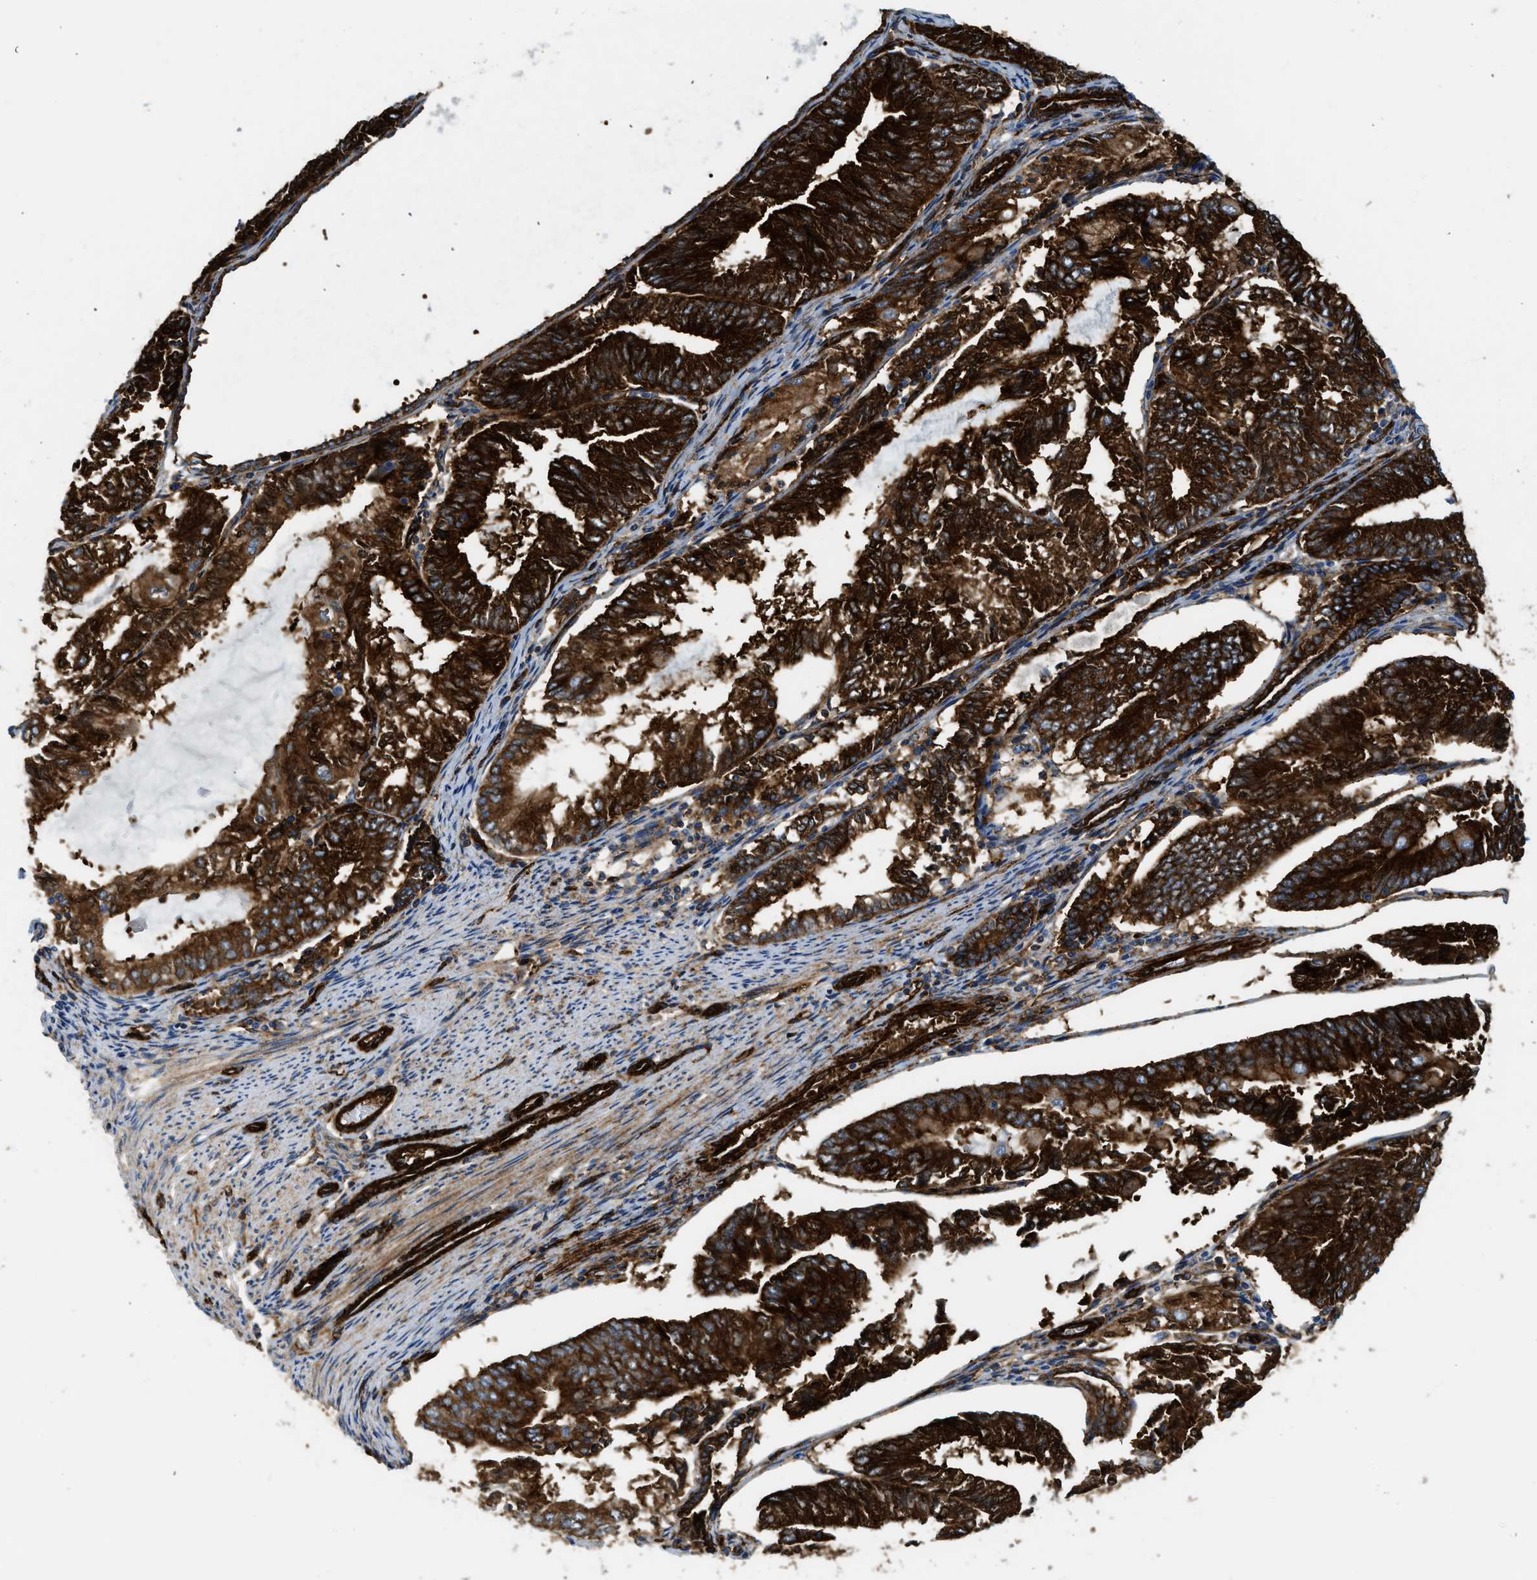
{"staining": {"intensity": "strong", "quantity": ">75%", "location": "cytoplasmic/membranous"}, "tissue": "endometrial cancer", "cell_type": "Tumor cells", "image_type": "cancer", "snomed": [{"axis": "morphology", "description": "Adenocarcinoma, NOS"}, {"axis": "topography", "description": "Endometrium"}], "caption": "A histopathology image of endometrial cancer stained for a protein displays strong cytoplasmic/membranous brown staining in tumor cells.", "gene": "HIP1", "patient": {"sex": "female", "age": 81}}